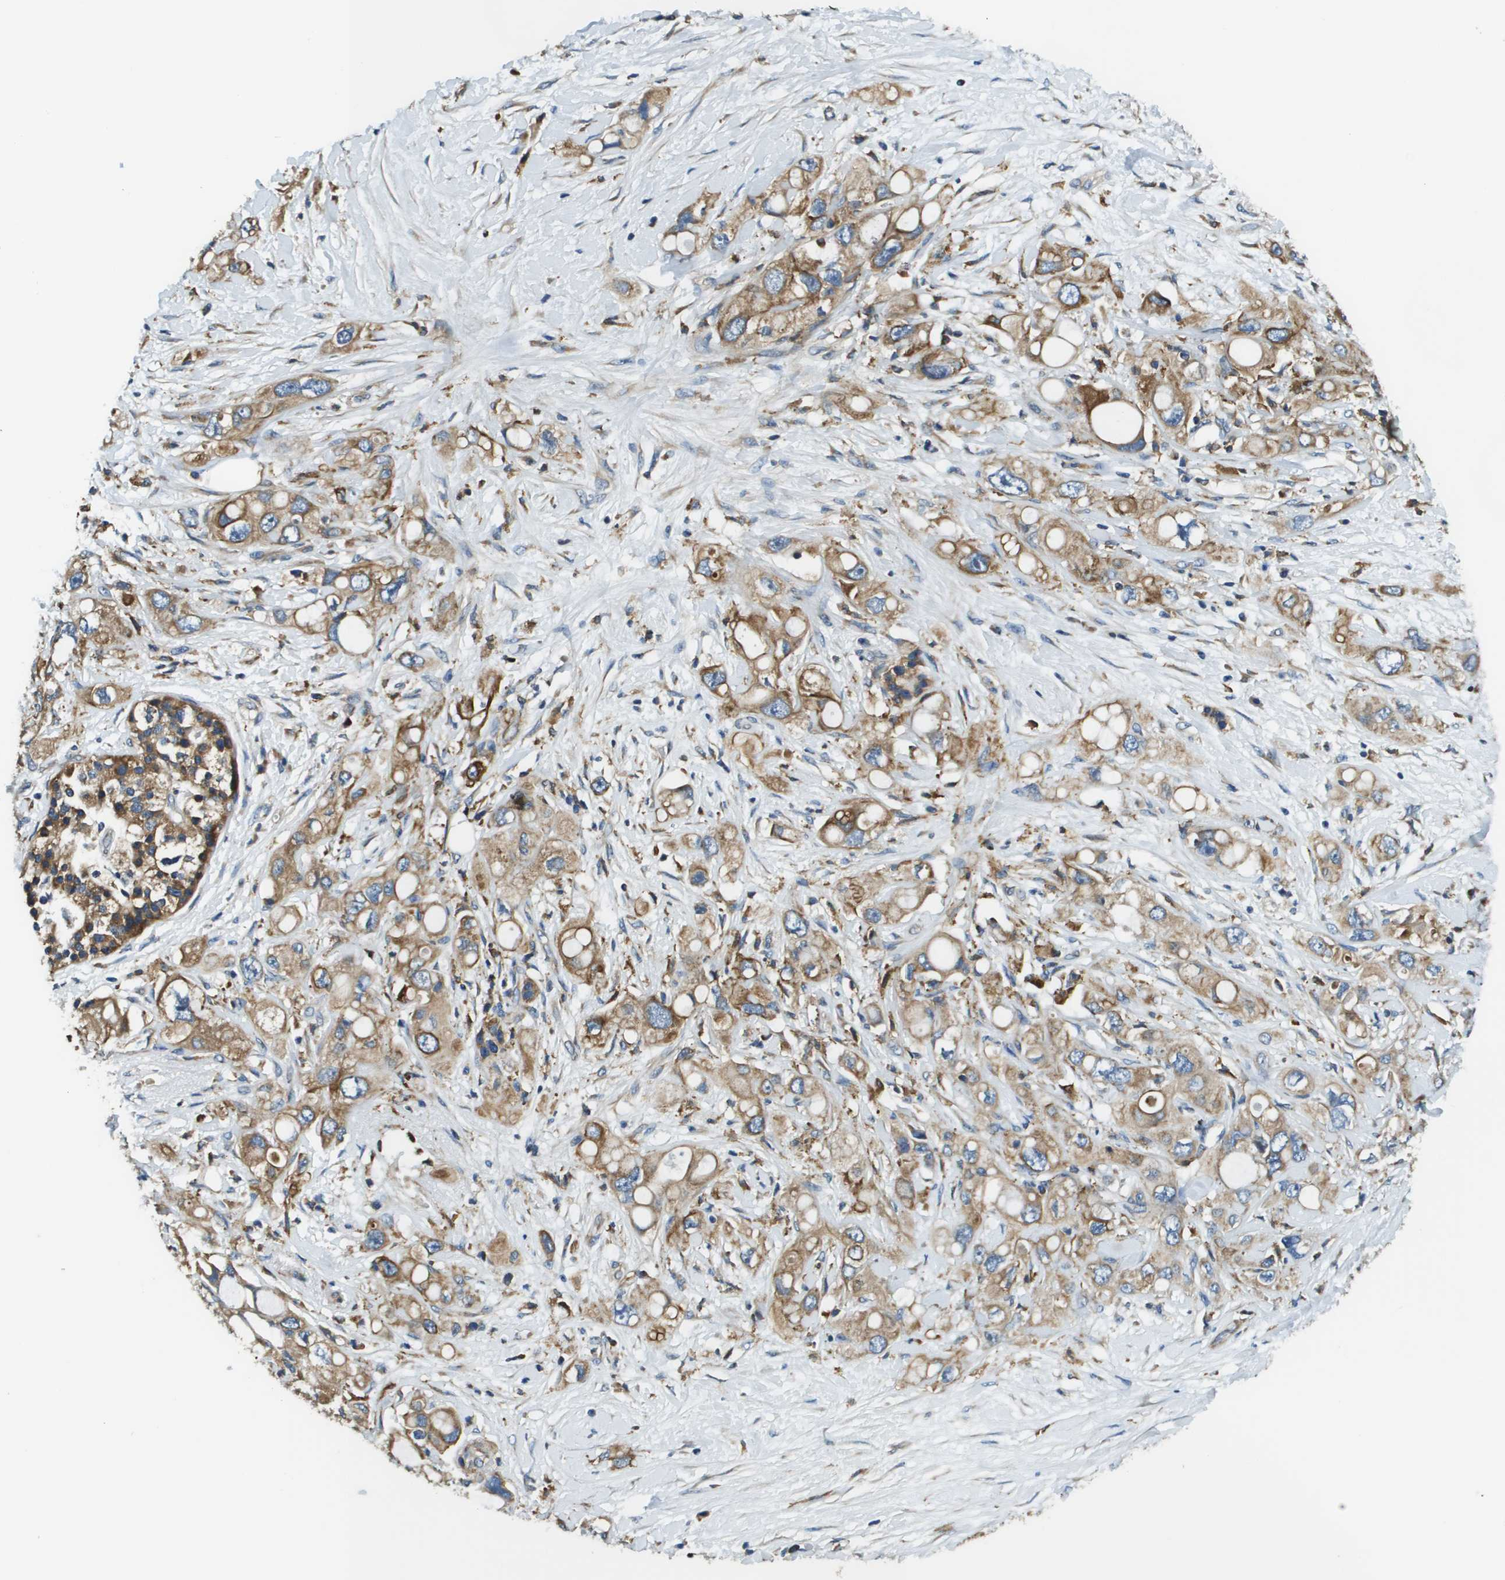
{"staining": {"intensity": "moderate", "quantity": ">75%", "location": "cytoplasmic/membranous"}, "tissue": "pancreatic cancer", "cell_type": "Tumor cells", "image_type": "cancer", "snomed": [{"axis": "morphology", "description": "Adenocarcinoma, NOS"}, {"axis": "topography", "description": "Pancreas"}], "caption": "Immunohistochemistry (IHC) micrograph of pancreatic adenocarcinoma stained for a protein (brown), which displays medium levels of moderate cytoplasmic/membranous expression in about >75% of tumor cells.", "gene": "CNPY3", "patient": {"sex": "female", "age": 56}}